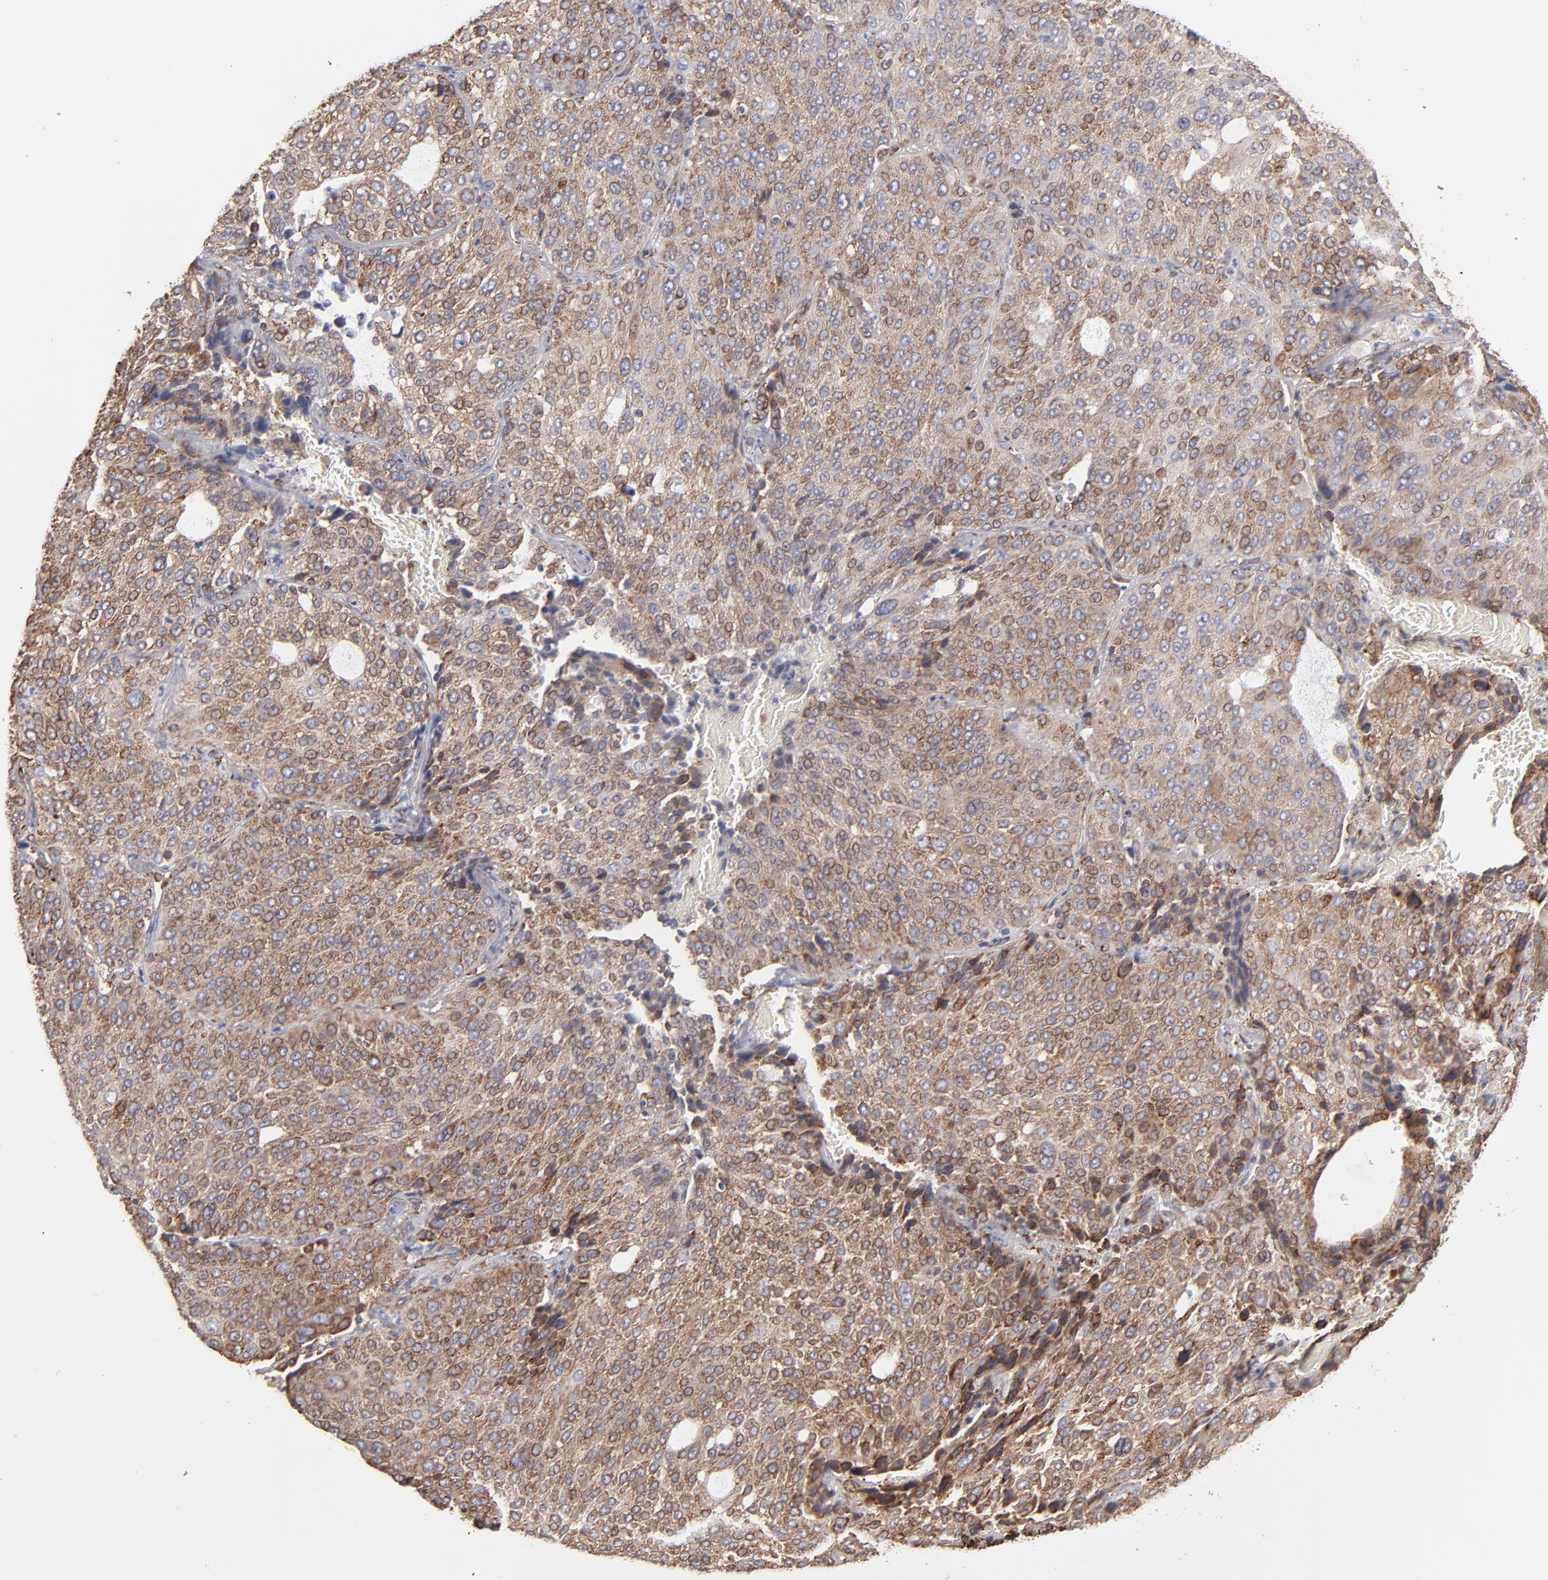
{"staining": {"intensity": "moderate", "quantity": ">75%", "location": "cytoplasmic/membranous"}, "tissue": "lung cancer", "cell_type": "Tumor cells", "image_type": "cancer", "snomed": [{"axis": "morphology", "description": "Squamous cell carcinoma, NOS"}, {"axis": "topography", "description": "Lung"}], "caption": "A photomicrograph of human lung squamous cell carcinoma stained for a protein shows moderate cytoplasmic/membranous brown staining in tumor cells.", "gene": "KTN1", "patient": {"sex": "male", "age": 54}}